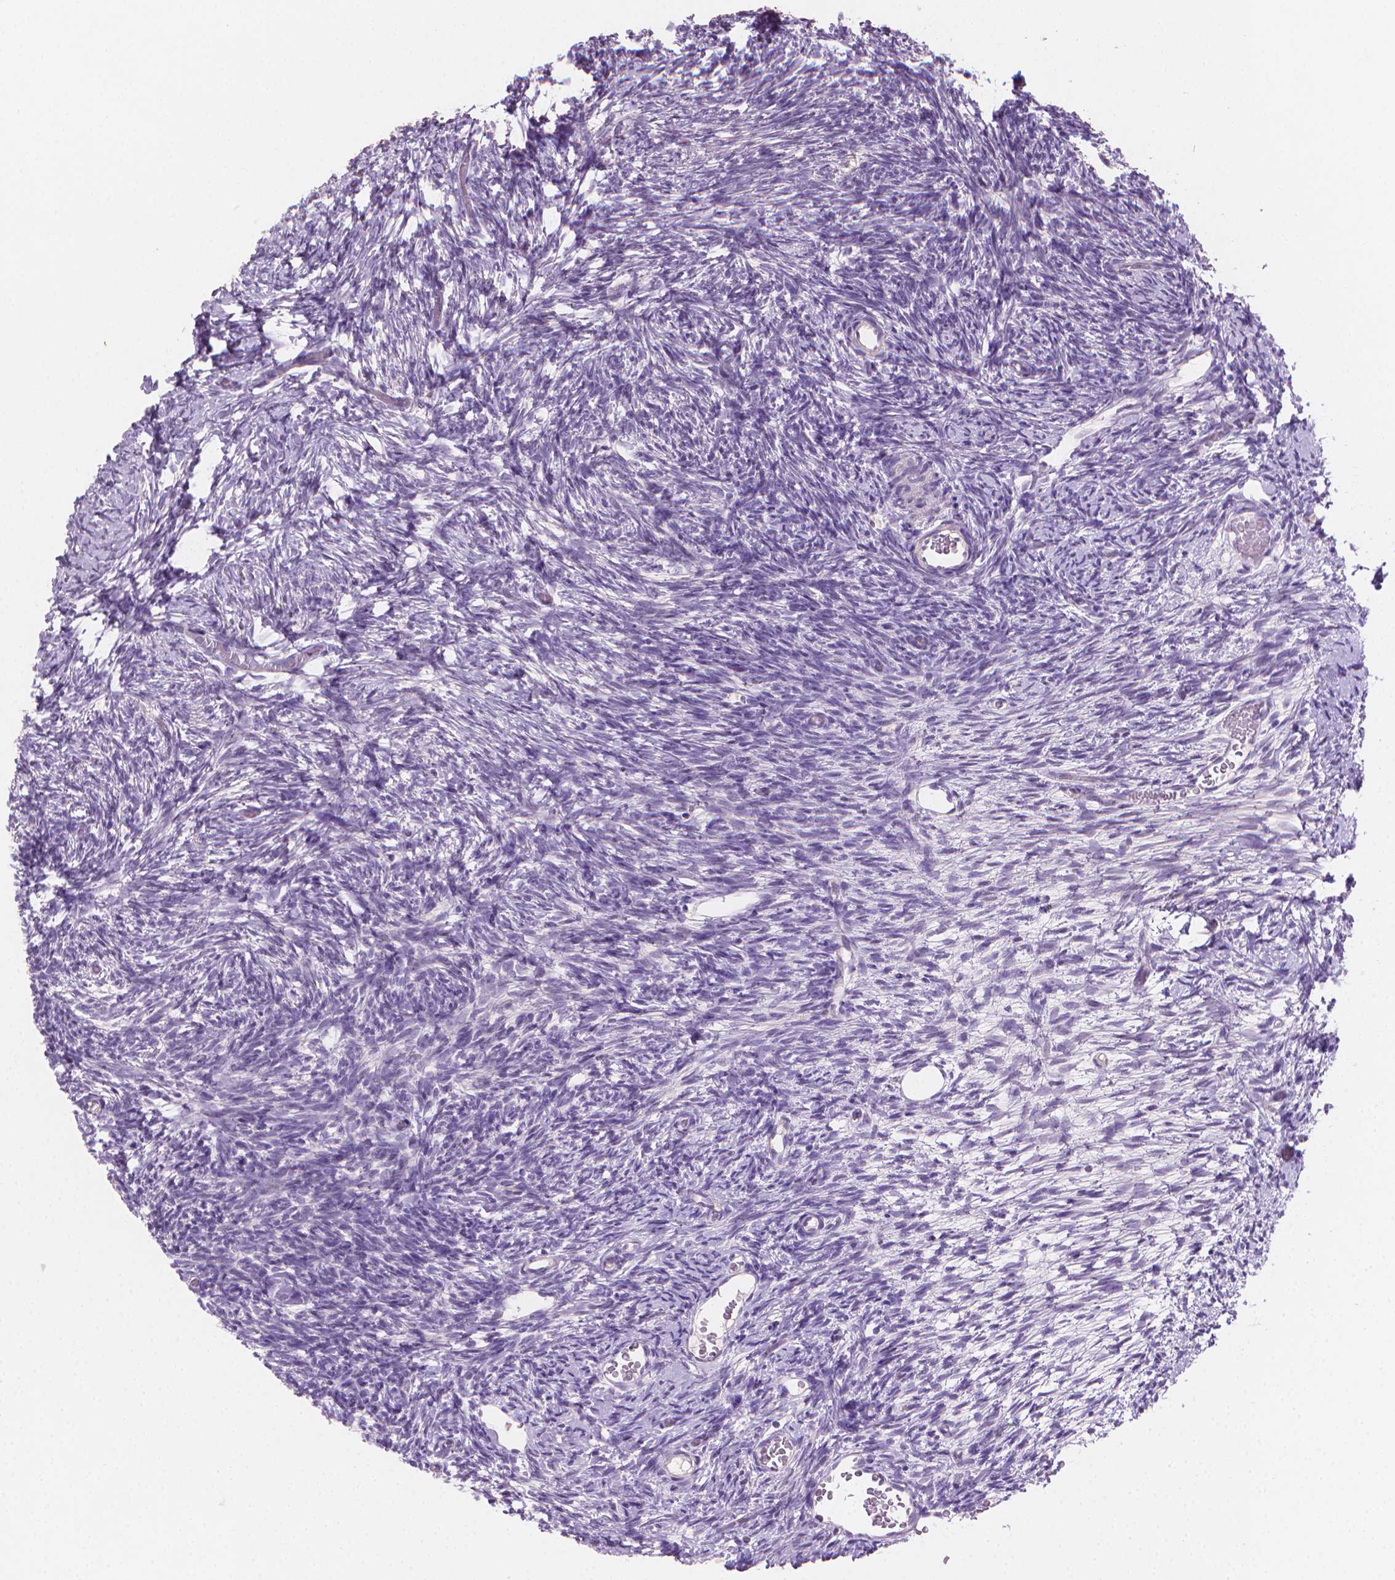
{"staining": {"intensity": "negative", "quantity": "none", "location": "none"}, "tissue": "ovary", "cell_type": "Ovarian stroma cells", "image_type": "normal", "snomed": [{"axis": "morphology", "description": "Normal tissue, NOS"}, {"axis": "topography", "description": "Ovary"}], "caption": "An immunohistochemistry (IHC) histopathology image of normal ovary is shown. There is no staining in ovarian stroma cells of ovary.", "gene": "CLXN", "patient": {"sex": "female", "age": 39}}